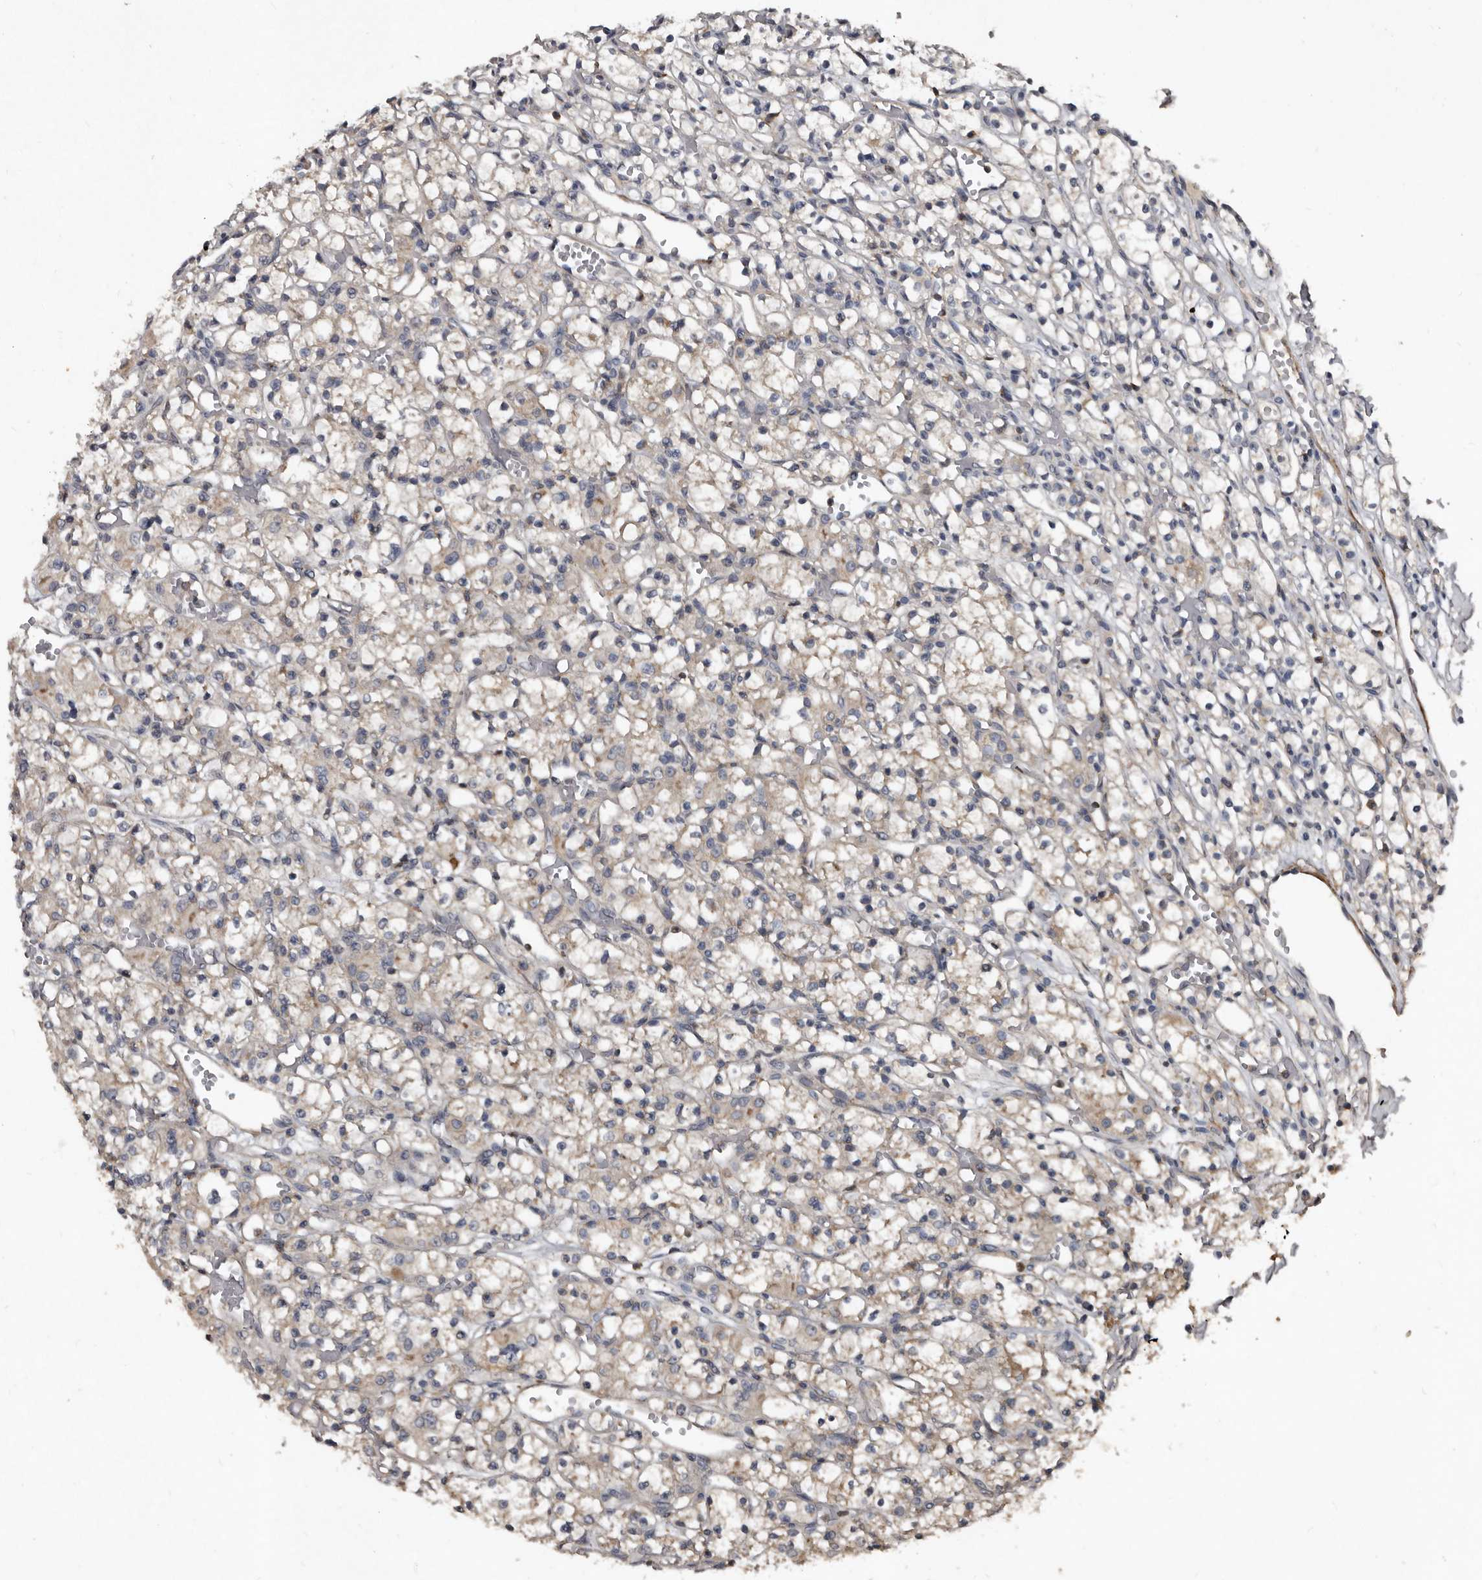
{"staining": {"intensity": "negative", "quantity": "none", "location": "none"}, "tissue": "renal cancer", "cell_type": "Tumor cells", "image_type": "cancer", "snomed": [{"axis": "morphology", "description": "Adenocarcinoma, NOS"}, {"axis": "topography", "description": "Kidney"}], "caption": "Protein analysis of renal cancer (adenocarcinoma) demonstrates no significant staining in tumor cells. (DAB immunohistochemistry with hematoxylin counter stain).", "gene": "GREB1", "patient": {"sex": "female", "age": 59}}